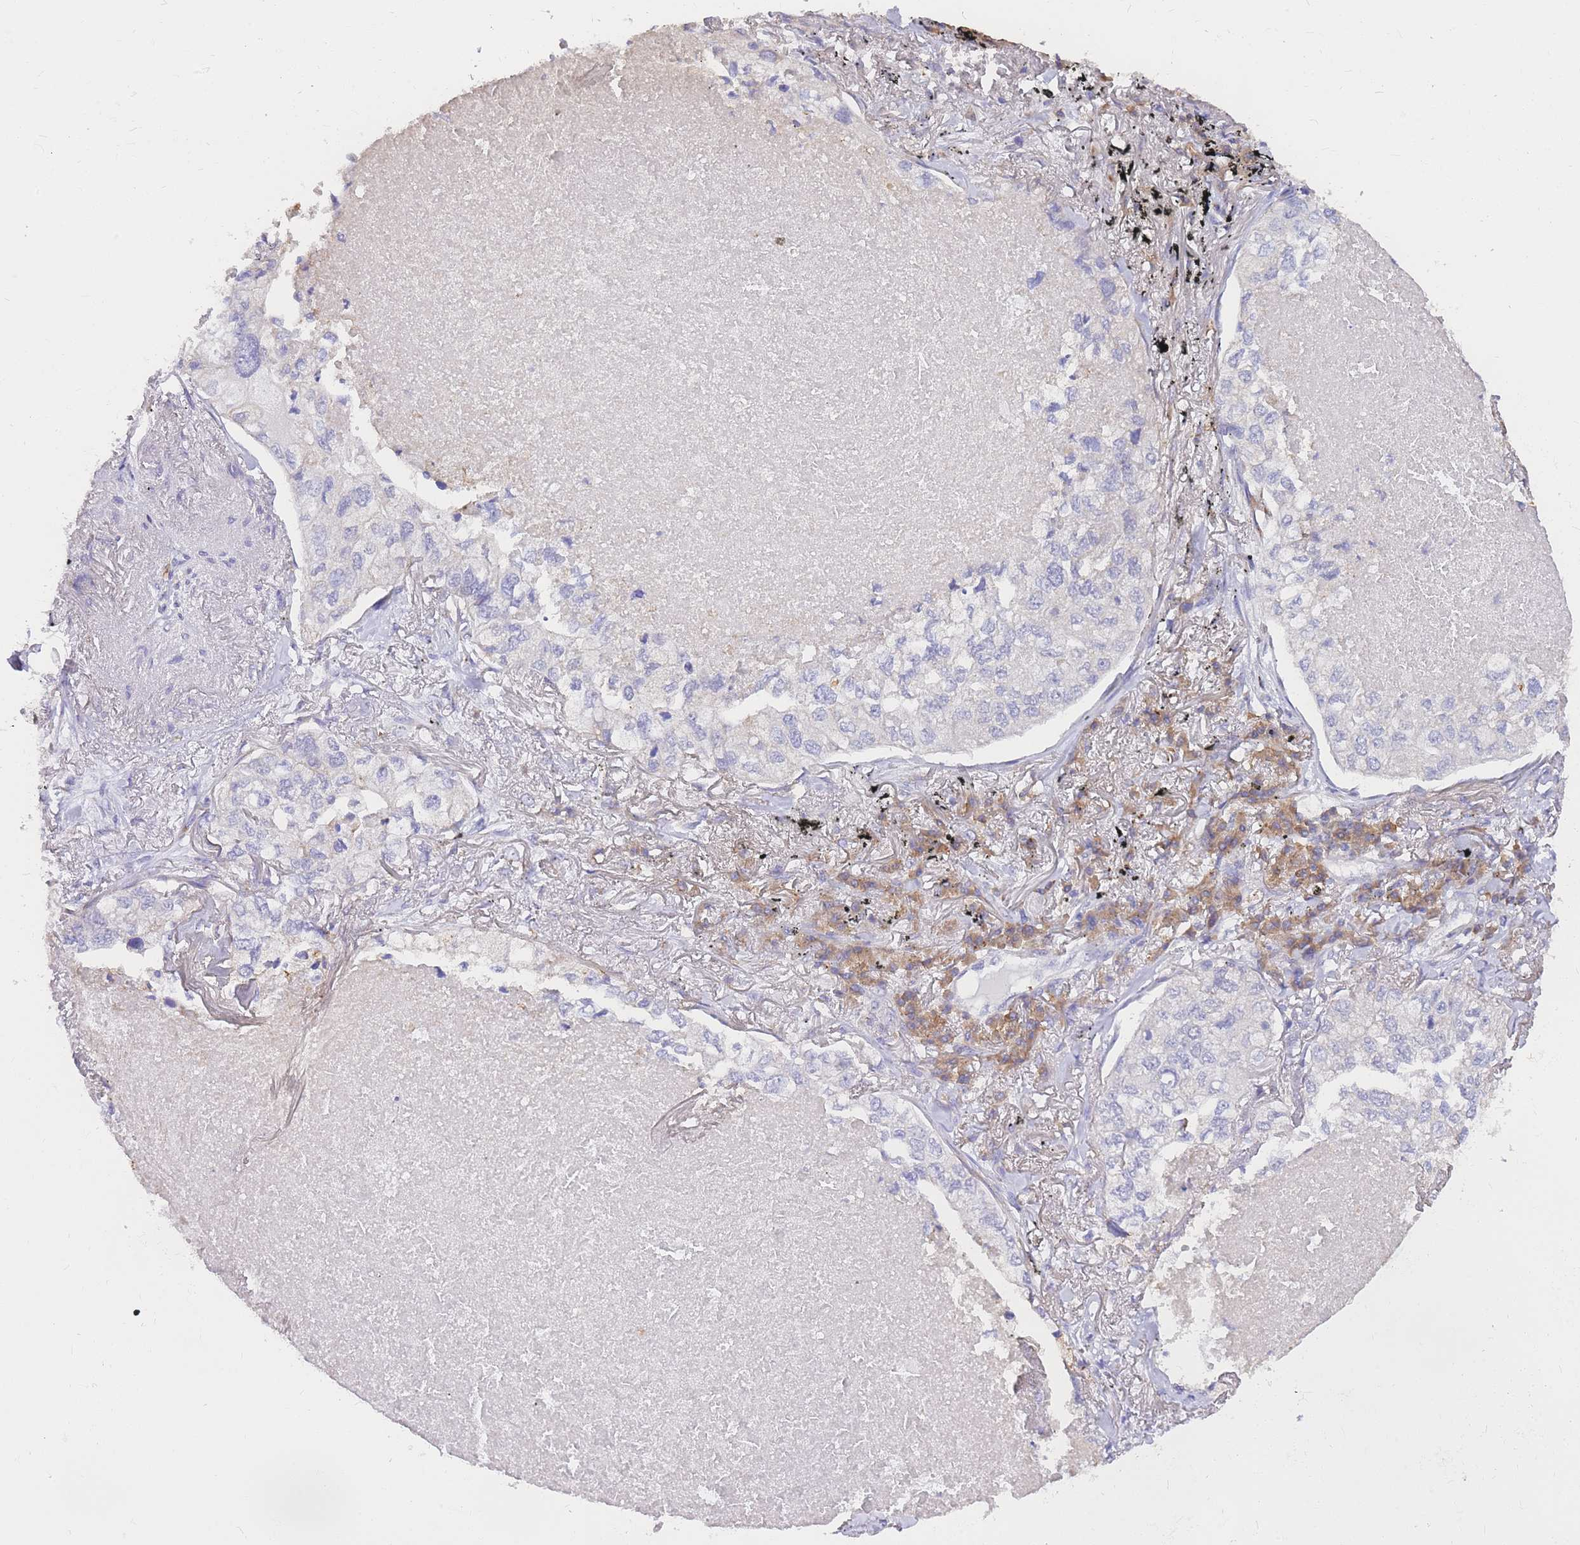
{"staining": {"intensity": "negative", "quantity": "none", "location": "none"}, "tissue": "lung cancer", "cell_type": "Tumor cells", "image_type": "cancer", "snomed": [{"axis": "morphology", "description": "Adenocarcinoma, NOS"}, {"axis": "topography", "description": "Lung"}], "caption": "An immunohistochemistry image of adenocarcinoma (lung) is shown. There is no staining in tumor cells of adenocarcinoma (lung).", "gene": "C2orf88", "patient": {"sex": "male", "age": 65}}